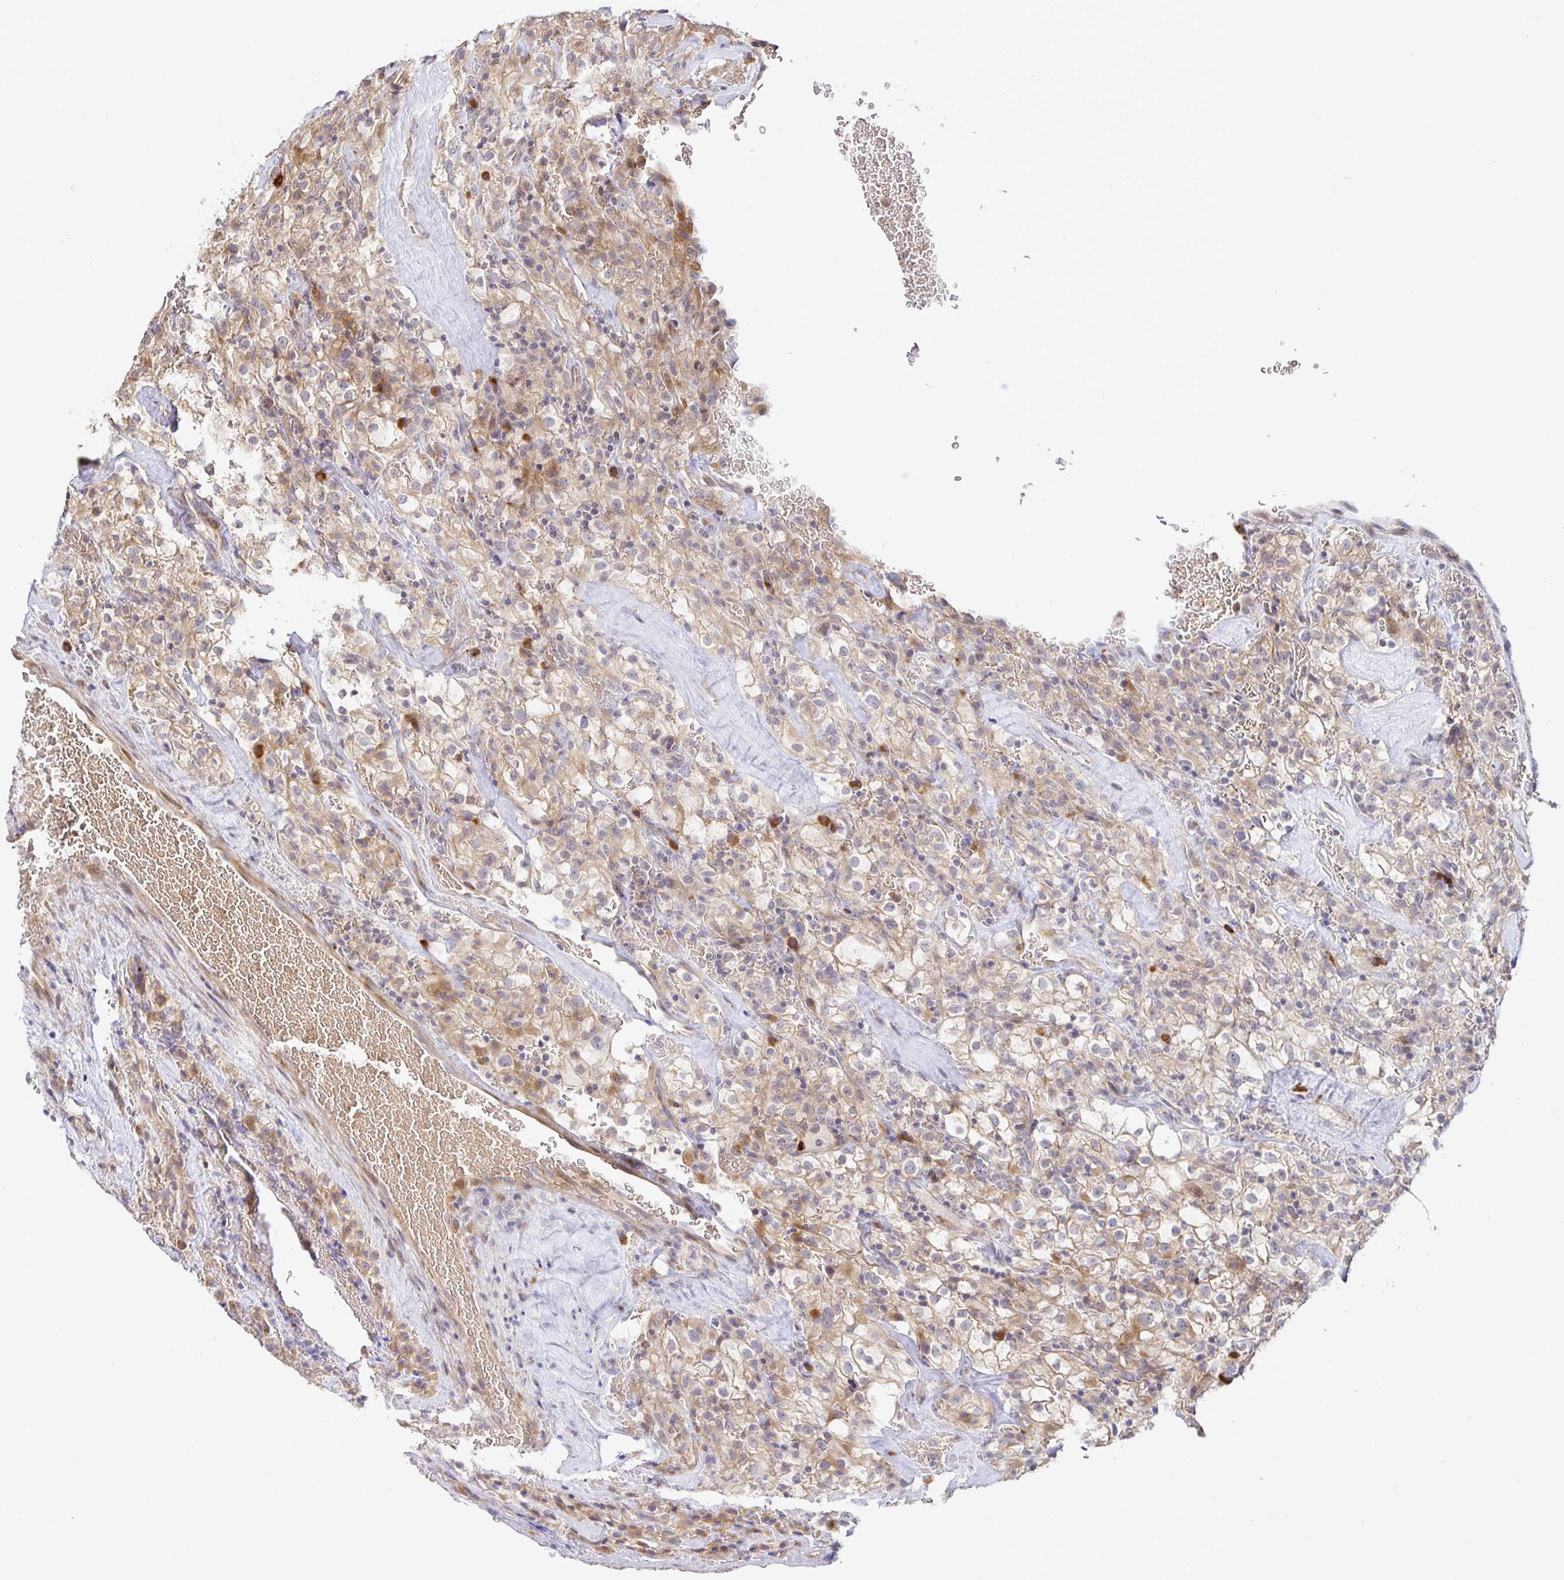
{"staining": {"intensity": "weak", "quantity": ">75%", "location": "cytoplasmic/membranous"}, "tissue": "renal cancer", "cell_type": "Tumor cells", "image_type": "cancer", "snomed": [{"axis": "morphology", "description": "Adenocarcinoma, NOS"}, {"axis": "topography", "description": "Kidney"}], "caption": "This histopathology image reveals renal cancer (adenocarcinoma) stained with IHC to label a protein in brown. The cytoplasmic/membranous of tumor cells show weak positivity for the protein. Nuclei are counter-stained blue.", "gene": "ZDHHC11", "patient": {"sex": "female", "age": 74}}